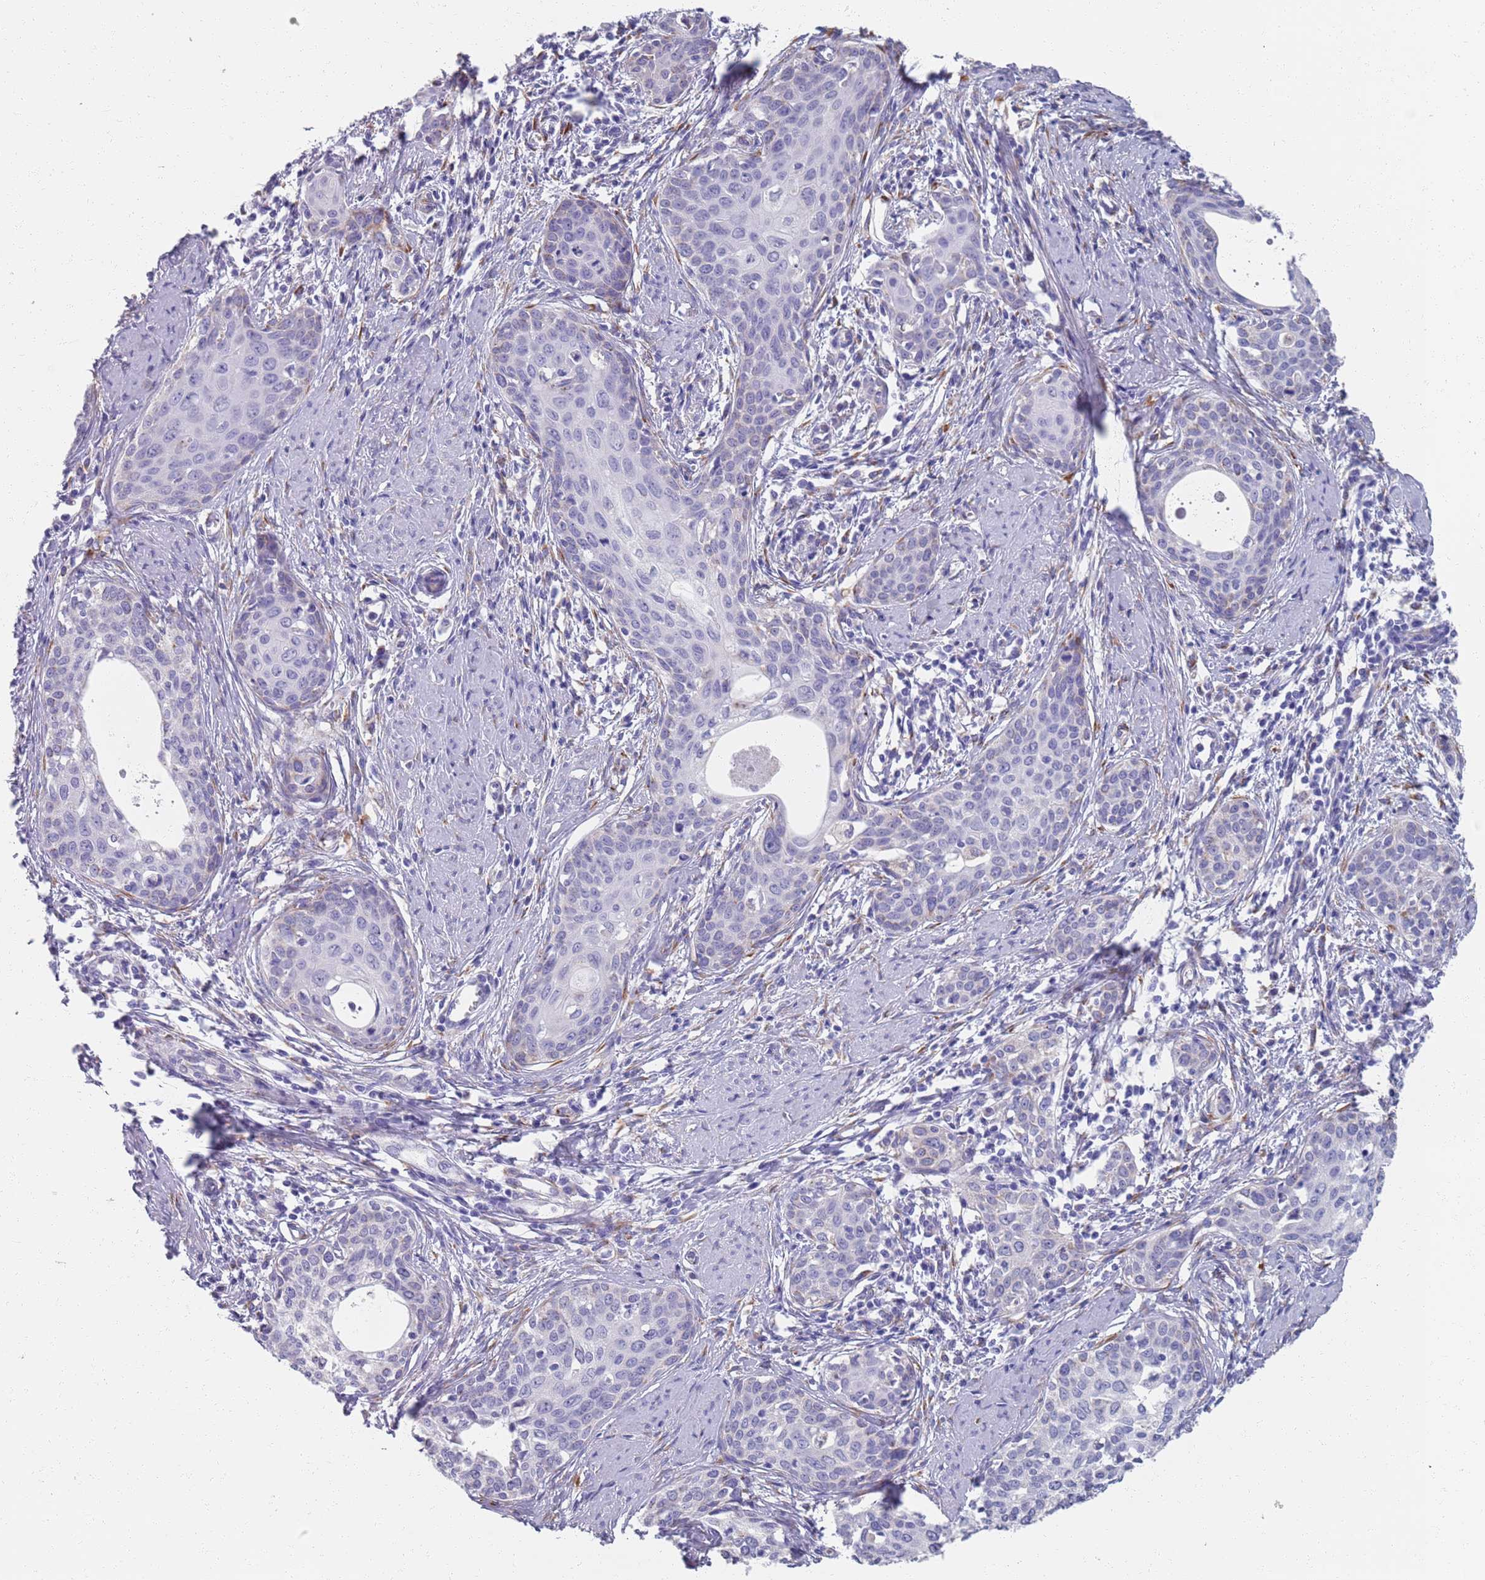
{"staining": {"intensity": "negative", "quantity": "none", "location": "none"}, "tissue": "cervical cancer", "cell_type": "Tumor cells", "image_type": "cancer", "snomed": [{"axis": "morphology", "description": "Squamous cell carcinoma, NOS"}, {"axis": "topography", "description": "Cervix"}], "caption": "Photomicrograph shows no protein positivity in tumor cells of cervical squamous cell carcinoma tissue.", "gene": "PLOD1", "patient": {"sex": "female", "age": 46}}